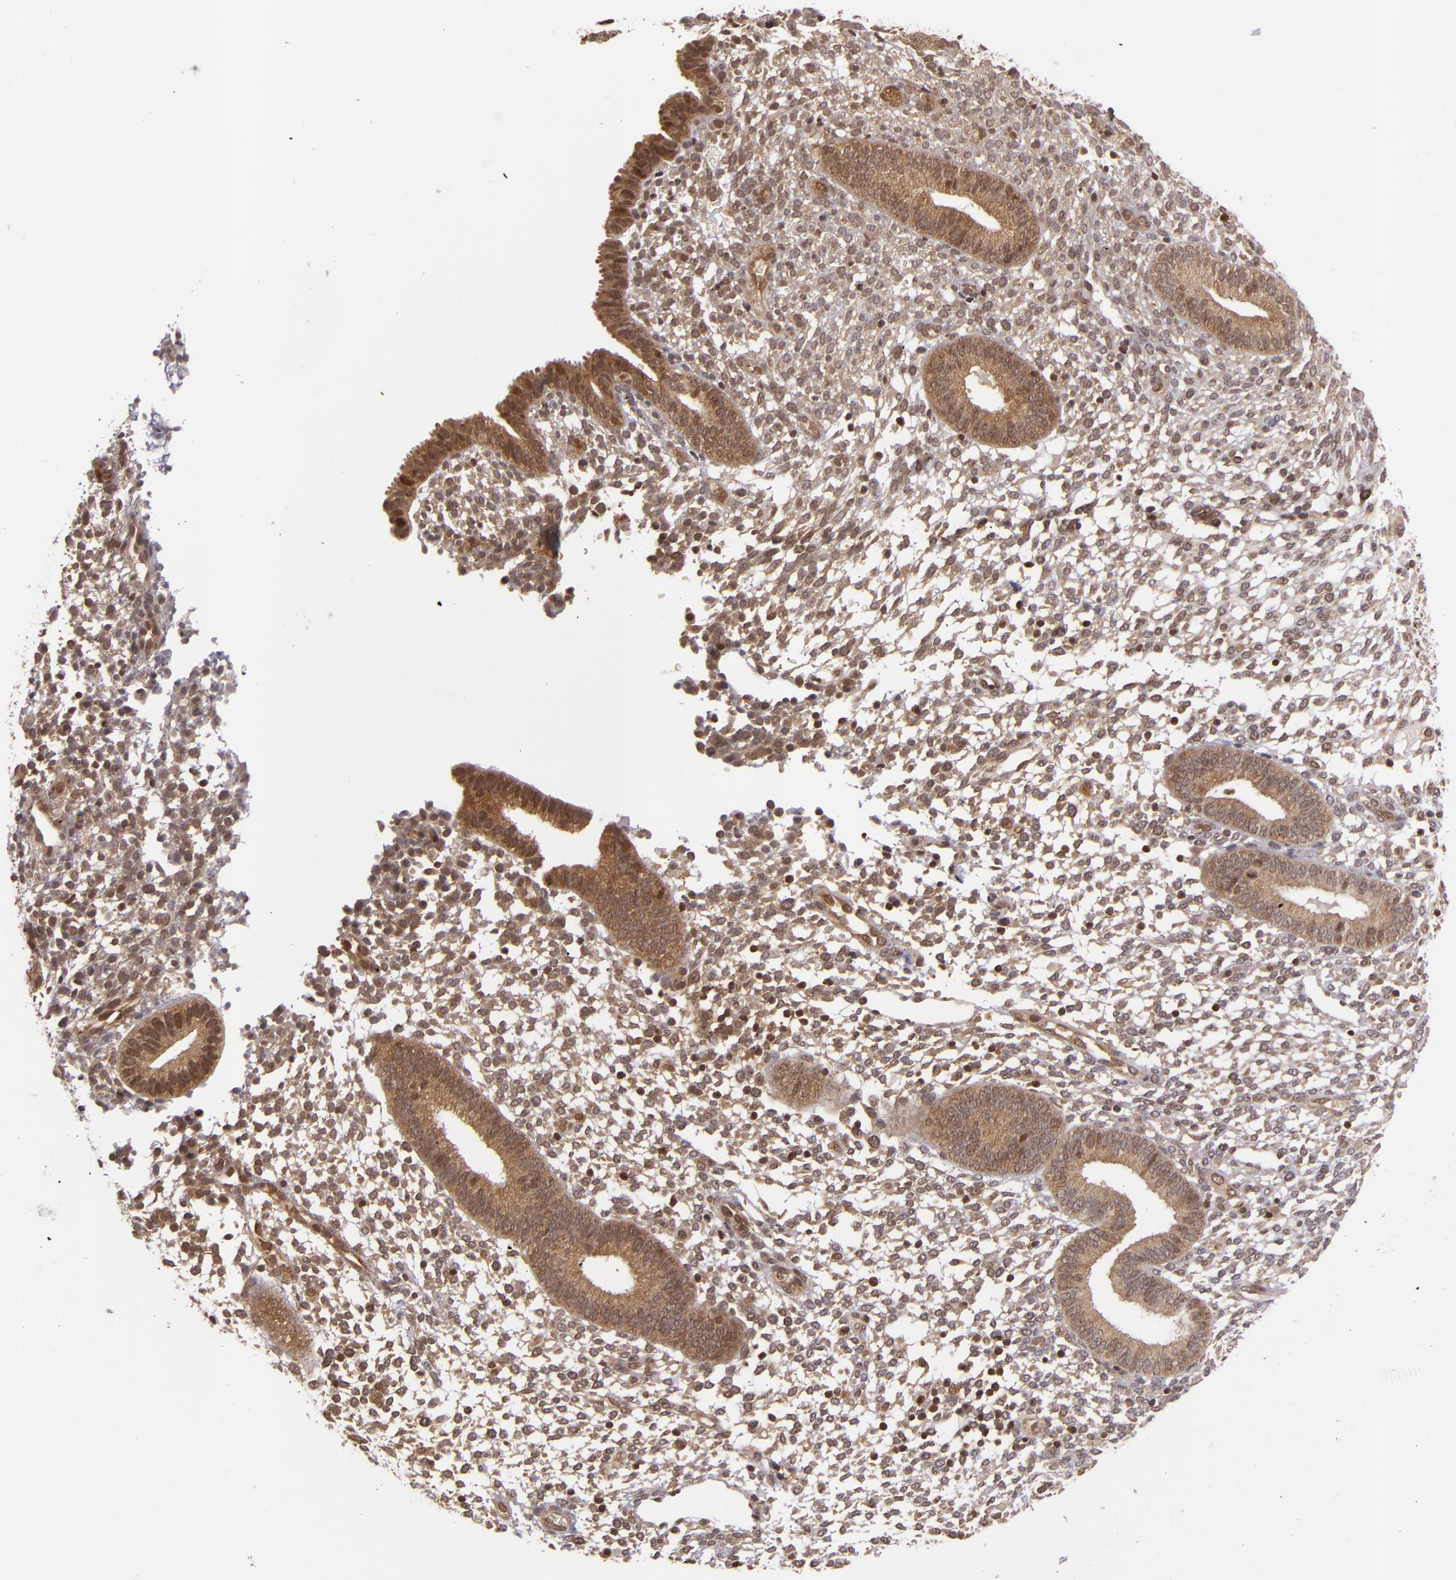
{"staining": {"intensity": "weak", "quantity": ">75%", "location": "cytoplasmic/membranous"}, "tissue": "endometrium", "cell_type": "Cells in endometrial stroma", "image_type": "normal", "snomed": [{"axis": "morphology", "description": "Normal tissue, NOS"}, {"axis": "topography", "description": "Endometrium"}], "caption": "IHC staining of normal endometrium, which displays low levels of weak cytoplasmic/membranous expression in approximately >75% of cells in endometrial stroma indicating weak cytoplasmic/membranous protein positivity. The staining was performed using DAB (3,3'-diaminobenzidine) (brown) for protein detection and nuclei were counterstained in hematoxylin (blue).", "gene": "ZBTB33", "patient": {"sex": "female", "age": 35}}